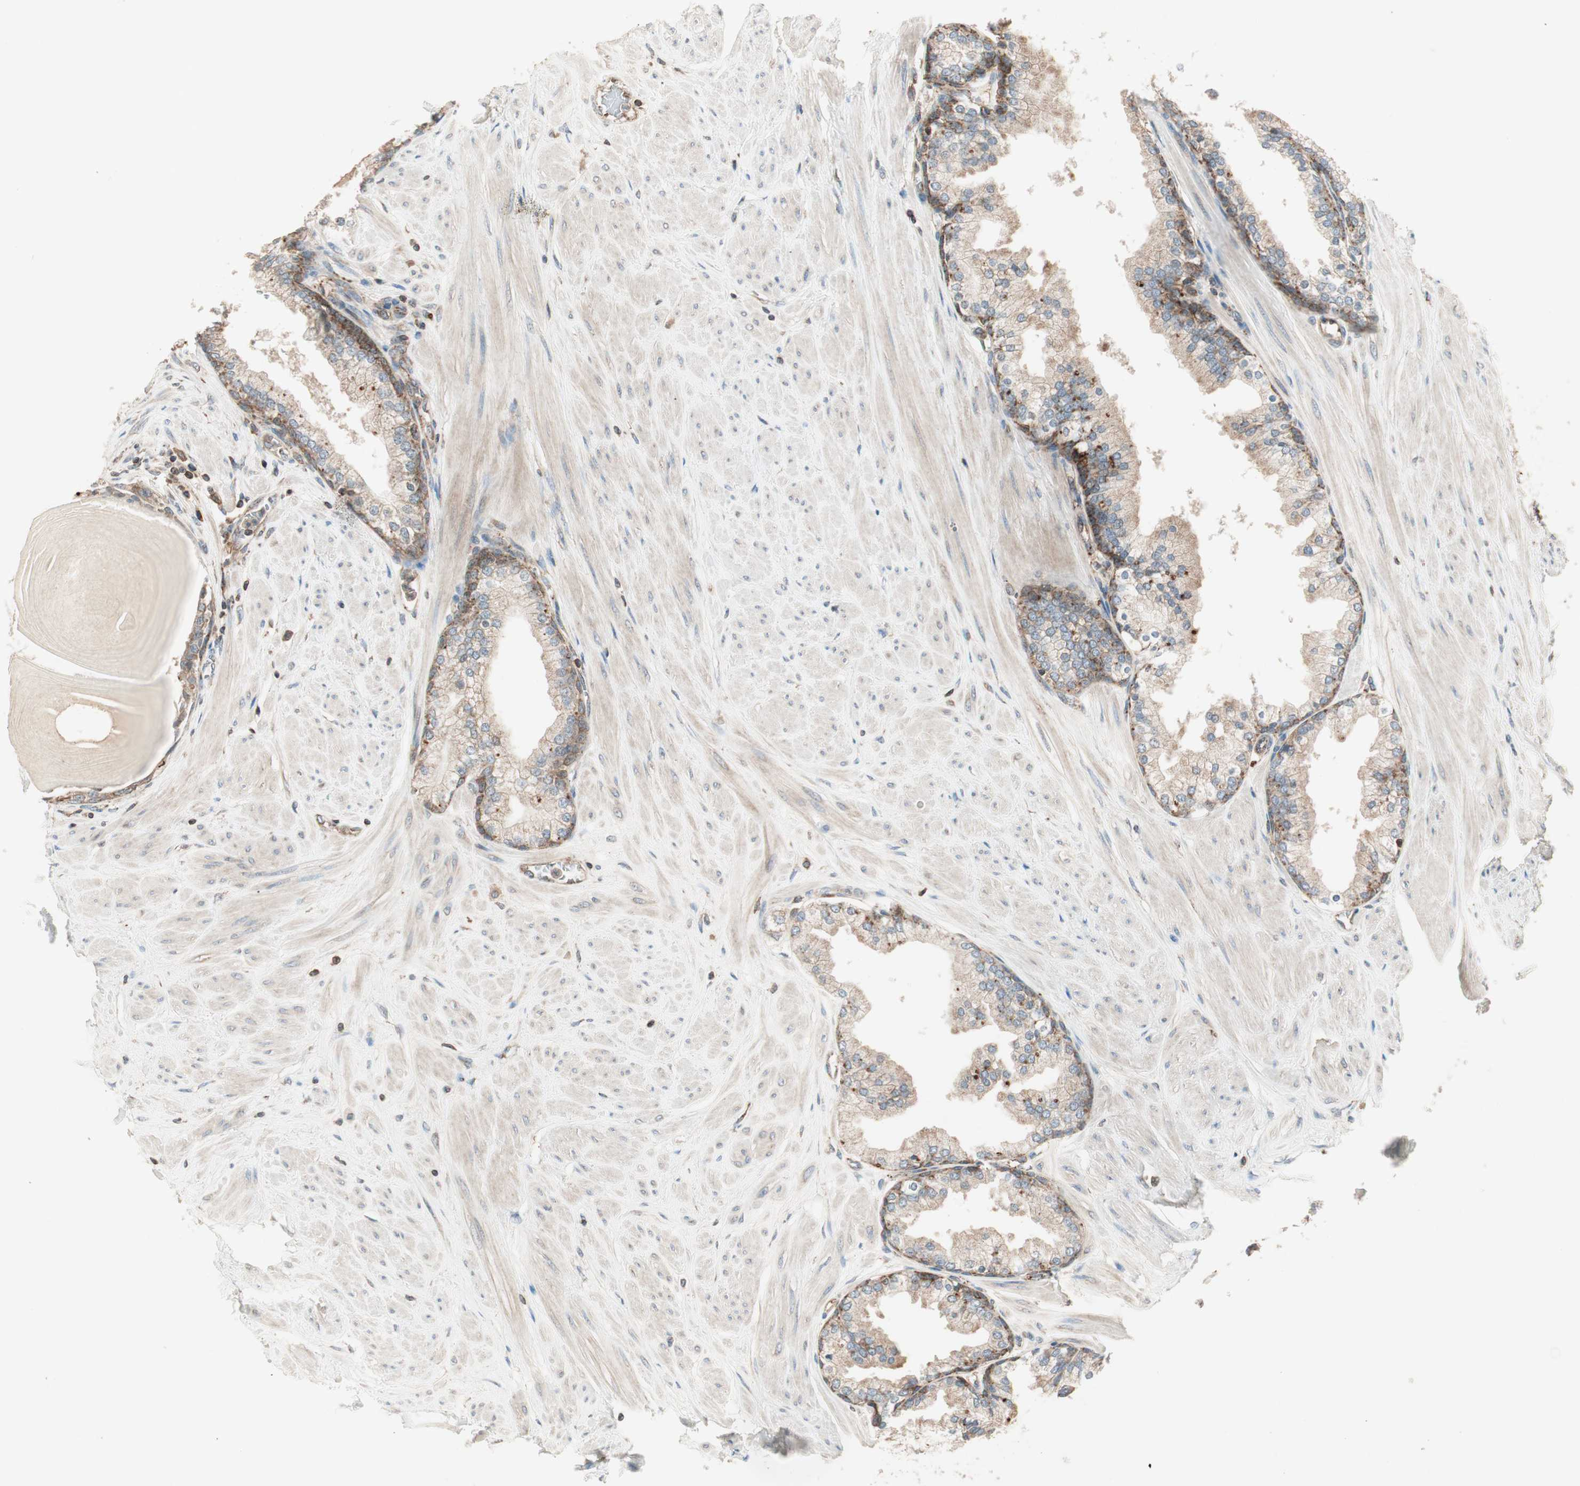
{"staining": {"intensity": "strong", "quantity": ">75%", "location": "cytoplasmic/membranous"}, "tissue": "prostate", "cell_type": "Glandular cells", "image_type": "normal", "snomed": [{"axis": "morphology", "description": "Normal tissue, NOS"}, {"axis": "topography", "description": "Prostate"}], "caption": "Protein staining shows strong cytoplasmic/membranous expression in approximately >75% of glandular cells in unremarkable prostate. (Stains: DAB in brown, nuclei in blue, Microscopy: brightfield microscopy at high magnification).", "gene": "CHADL", "patient": {"sex": "male", "age": 51}}